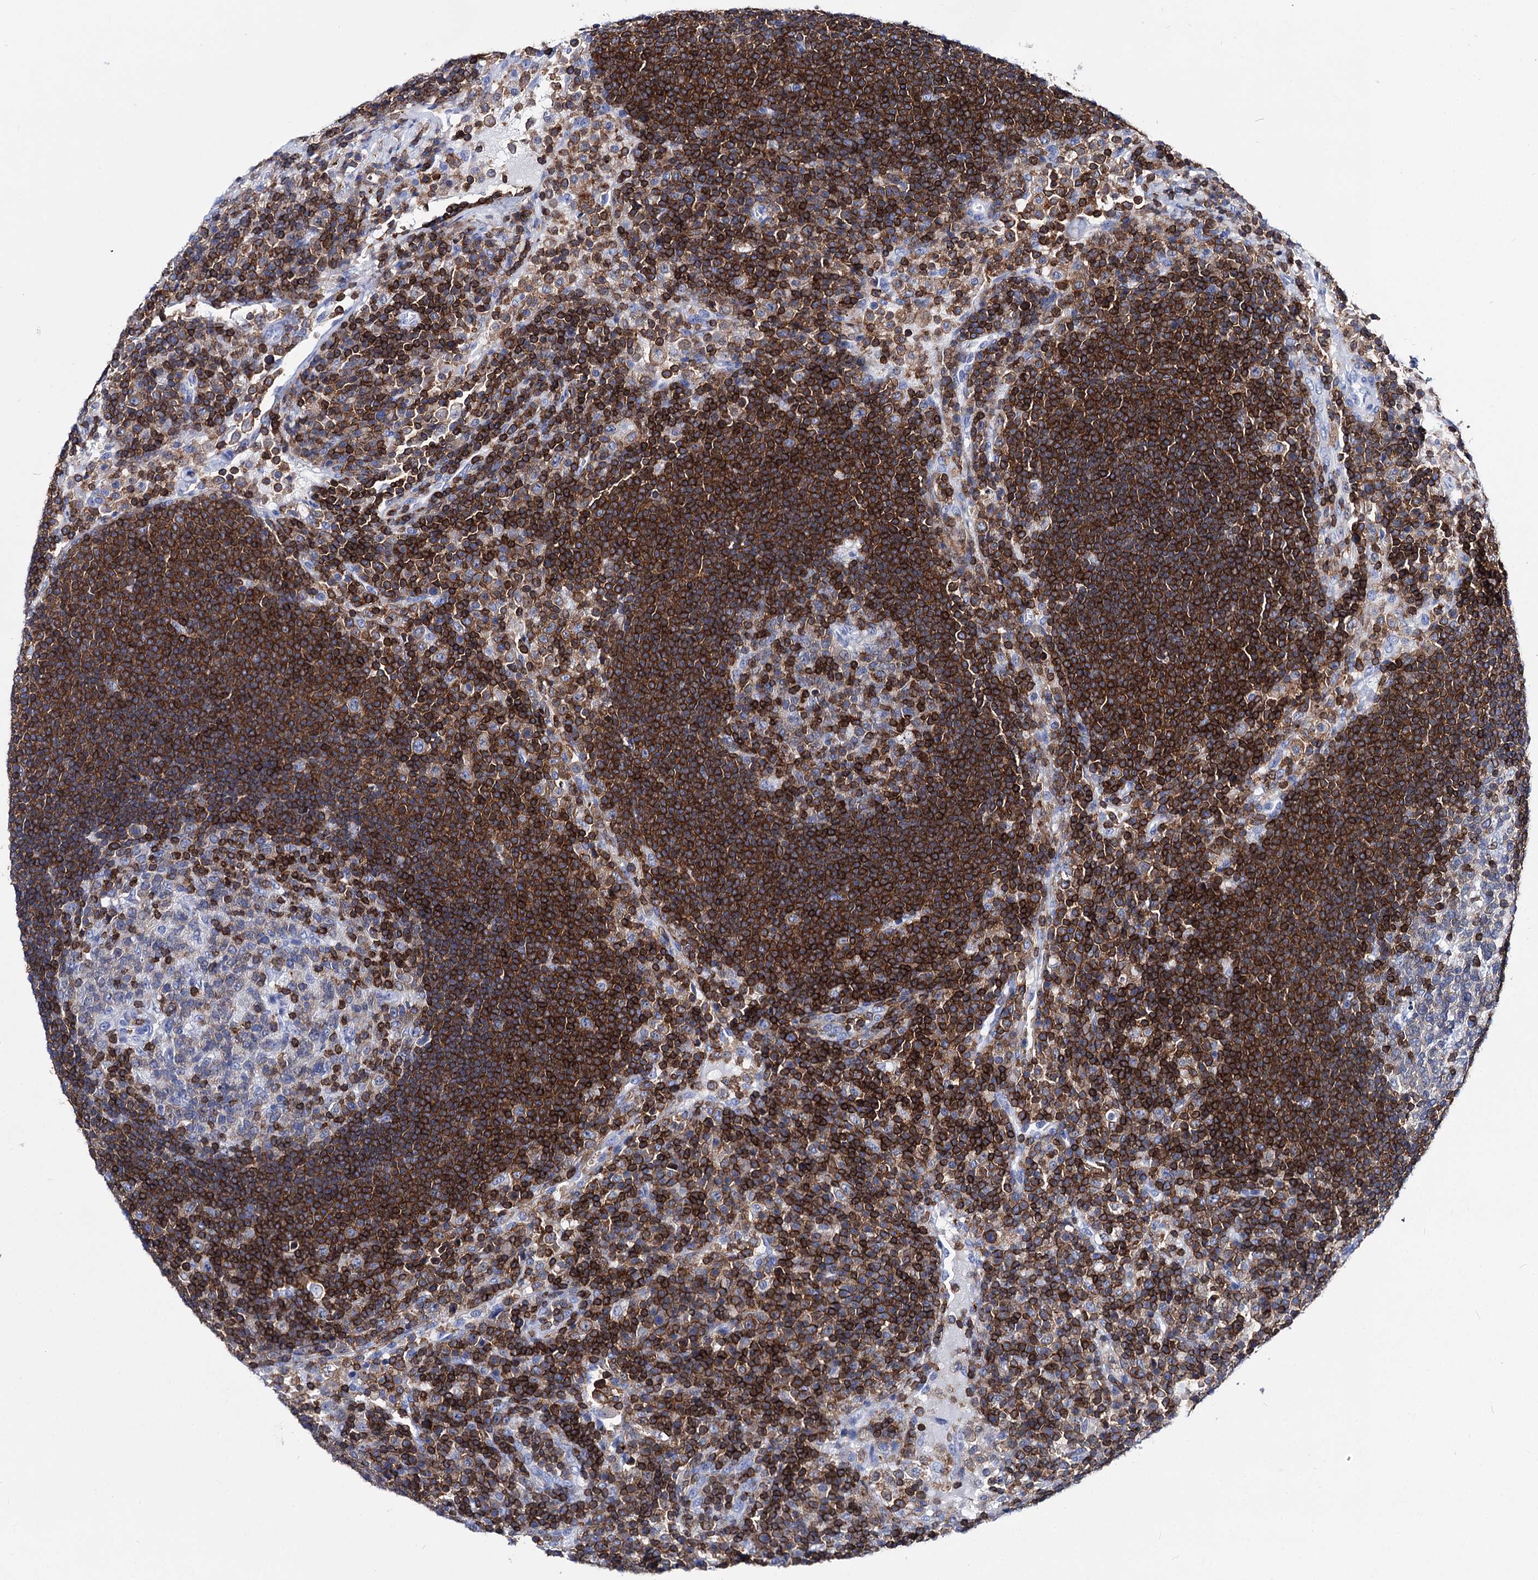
{"staining": {"intensity": "strong", "quantity": "25%-75%", "location": "cytoplasmic/membranous"}, "tissue": "lymph node", "cell_type": "Germinal center cells", "image_type": "normal", "snomed": [{"axis": "morphology", "description": "Normal tissue, NOS"}, {"axis": "topography", "description": "Lymph node"}], "caption": "DAB (3,3'-diaminobenzidine) immunohistochemical staining of benign lymph node shows strong cytoplasmic/membranous protein staining in approximately 25%-75% of germinal center cells. The protein of interest is stained brown, and the nuclei are stained in blue (DAB (3,3'-diaminobenzidine) IHC with brightfield microscopy, high magnification).", "gene": "DEF6", "patient": {"sex": "female", "age": 53}}